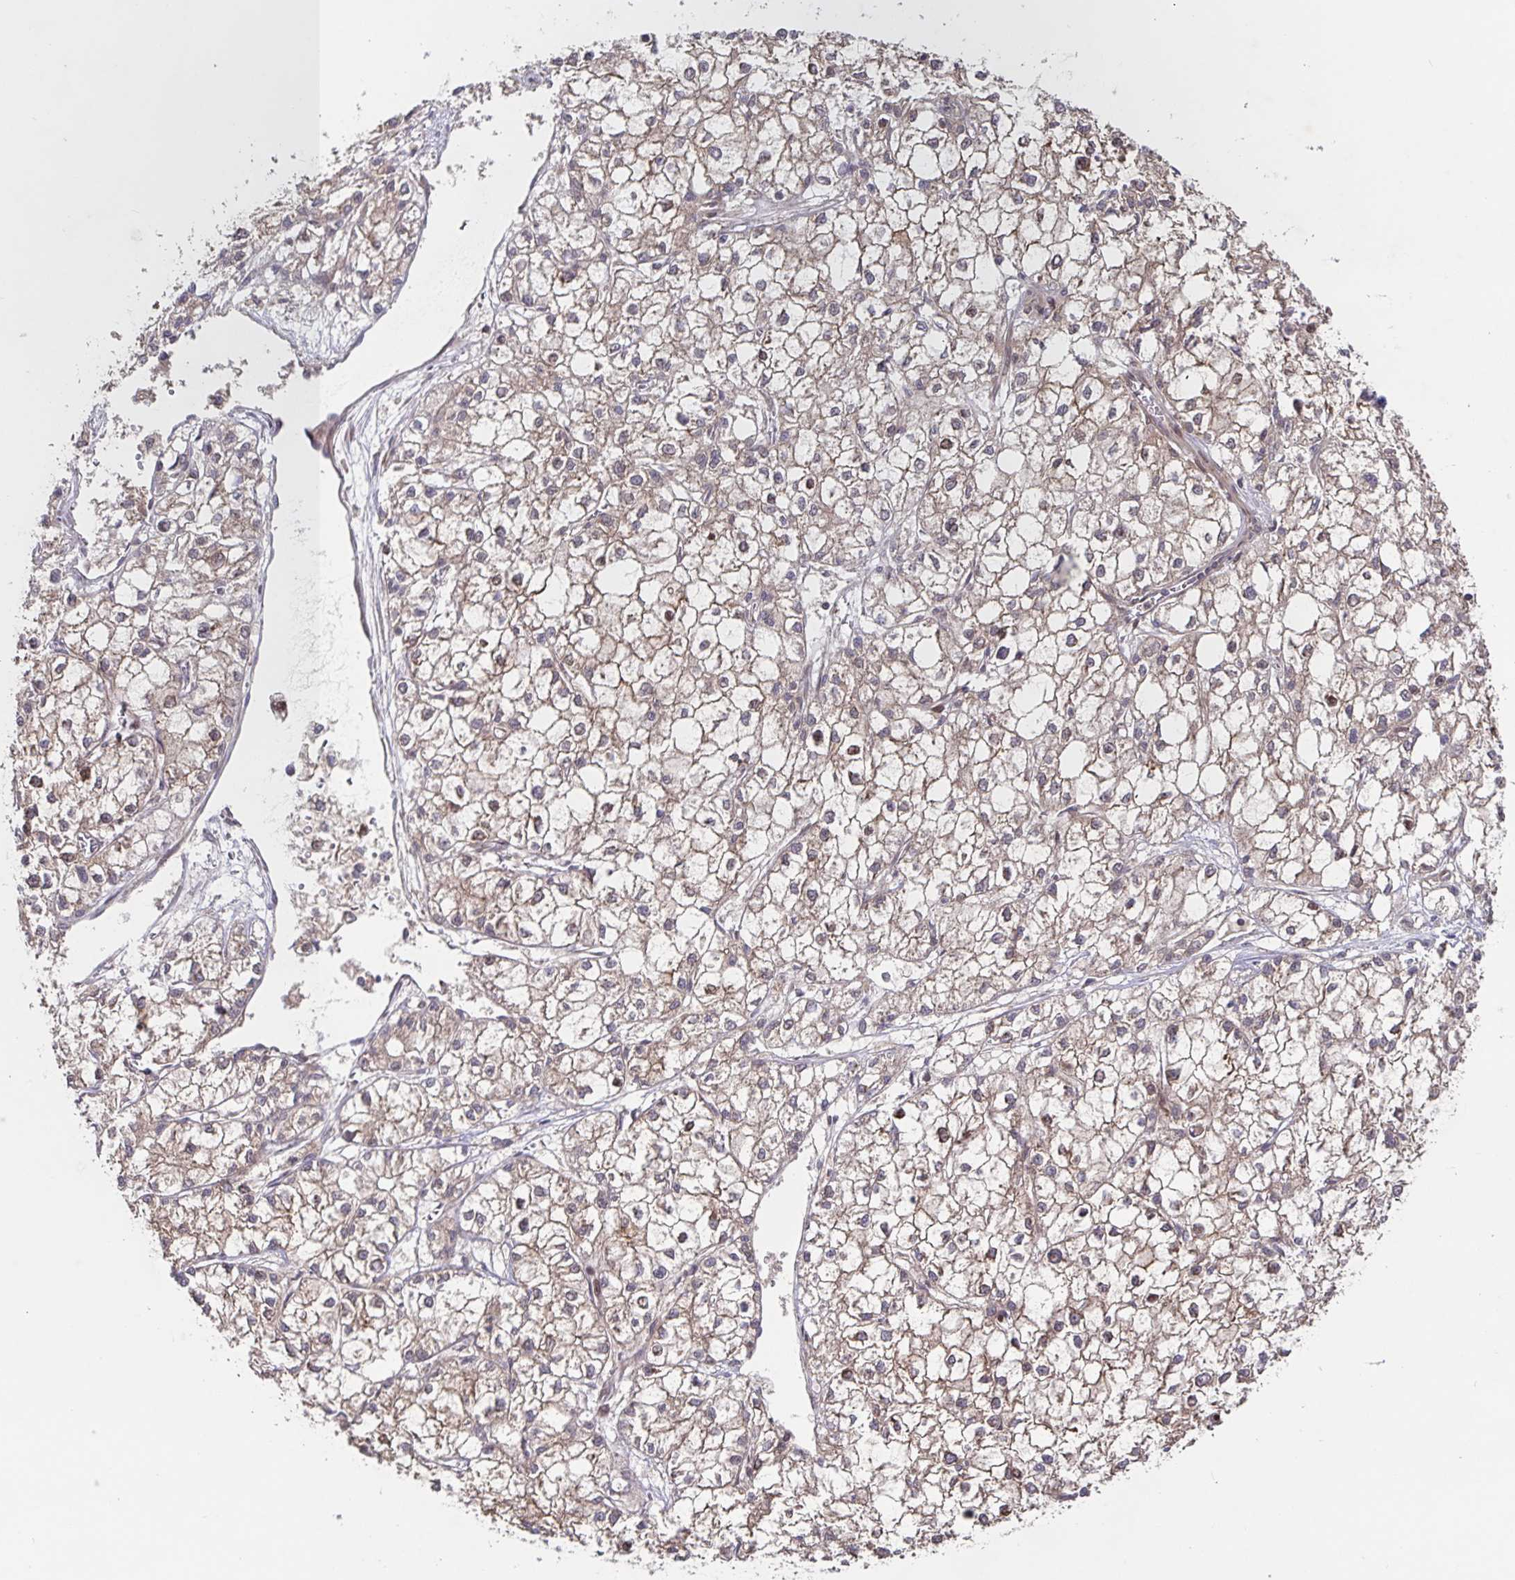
{"staining": {"intensity": "weak", "quantity": ">75%", "location": "cytoplasmic/membranous"}, "tissue": "liver cancer", "cell_type": "Tumor cells", "image_type": "cancer", "snomed": [{"axis": "morphology", "description": "Carcinoma, Hepatocellular, NOS"}, {"axis": "topography", "description": "Liver"}], "caption": "Immunohistochemistry (IHC) of human liver cancer (hepatocellular carcinoma) exhibits low levels of weak cytoplasmic/membranous expression in about >75% of tumor cells.", "gene": "AACS", "patient": {"sex": "female", "age": 43}}